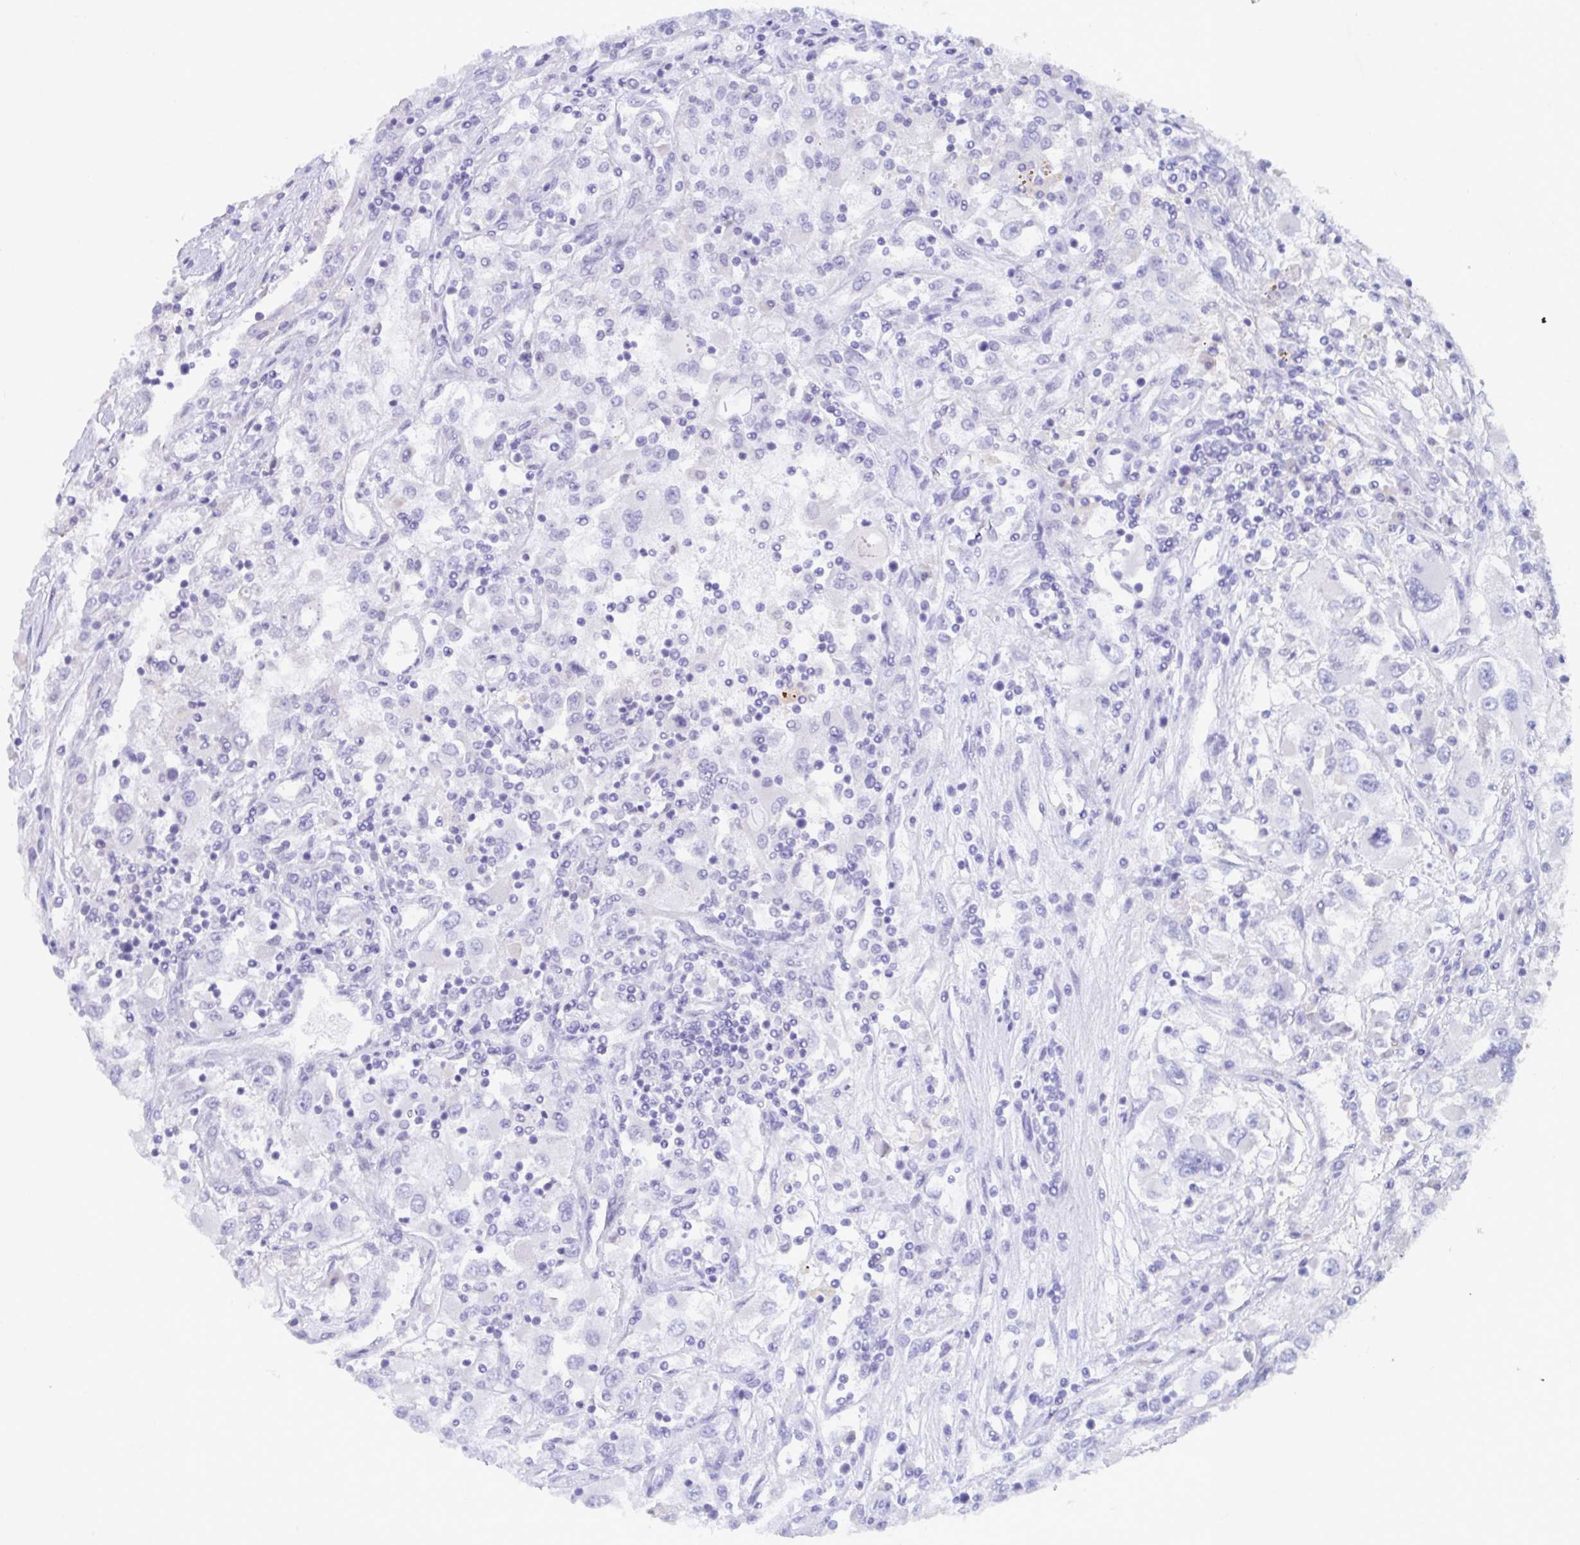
{"staining": {"intensity": "negative", "quantity": "none", "location": "none"}, "tissue": "renal cancer", "cell_type": "Tumor cells", "image_type": "cancer", "snomed": [{"axis": "morphology", "description": "Adenocarcinoma, NOS"}, {"axis": "topography", "description": "Kidney"}], "caption": "Tumor cells show no significant protein staining in renal adenocarcinoma.", "gene": "SERPINB13", "patient": {"sex": "female", "age": 52}}